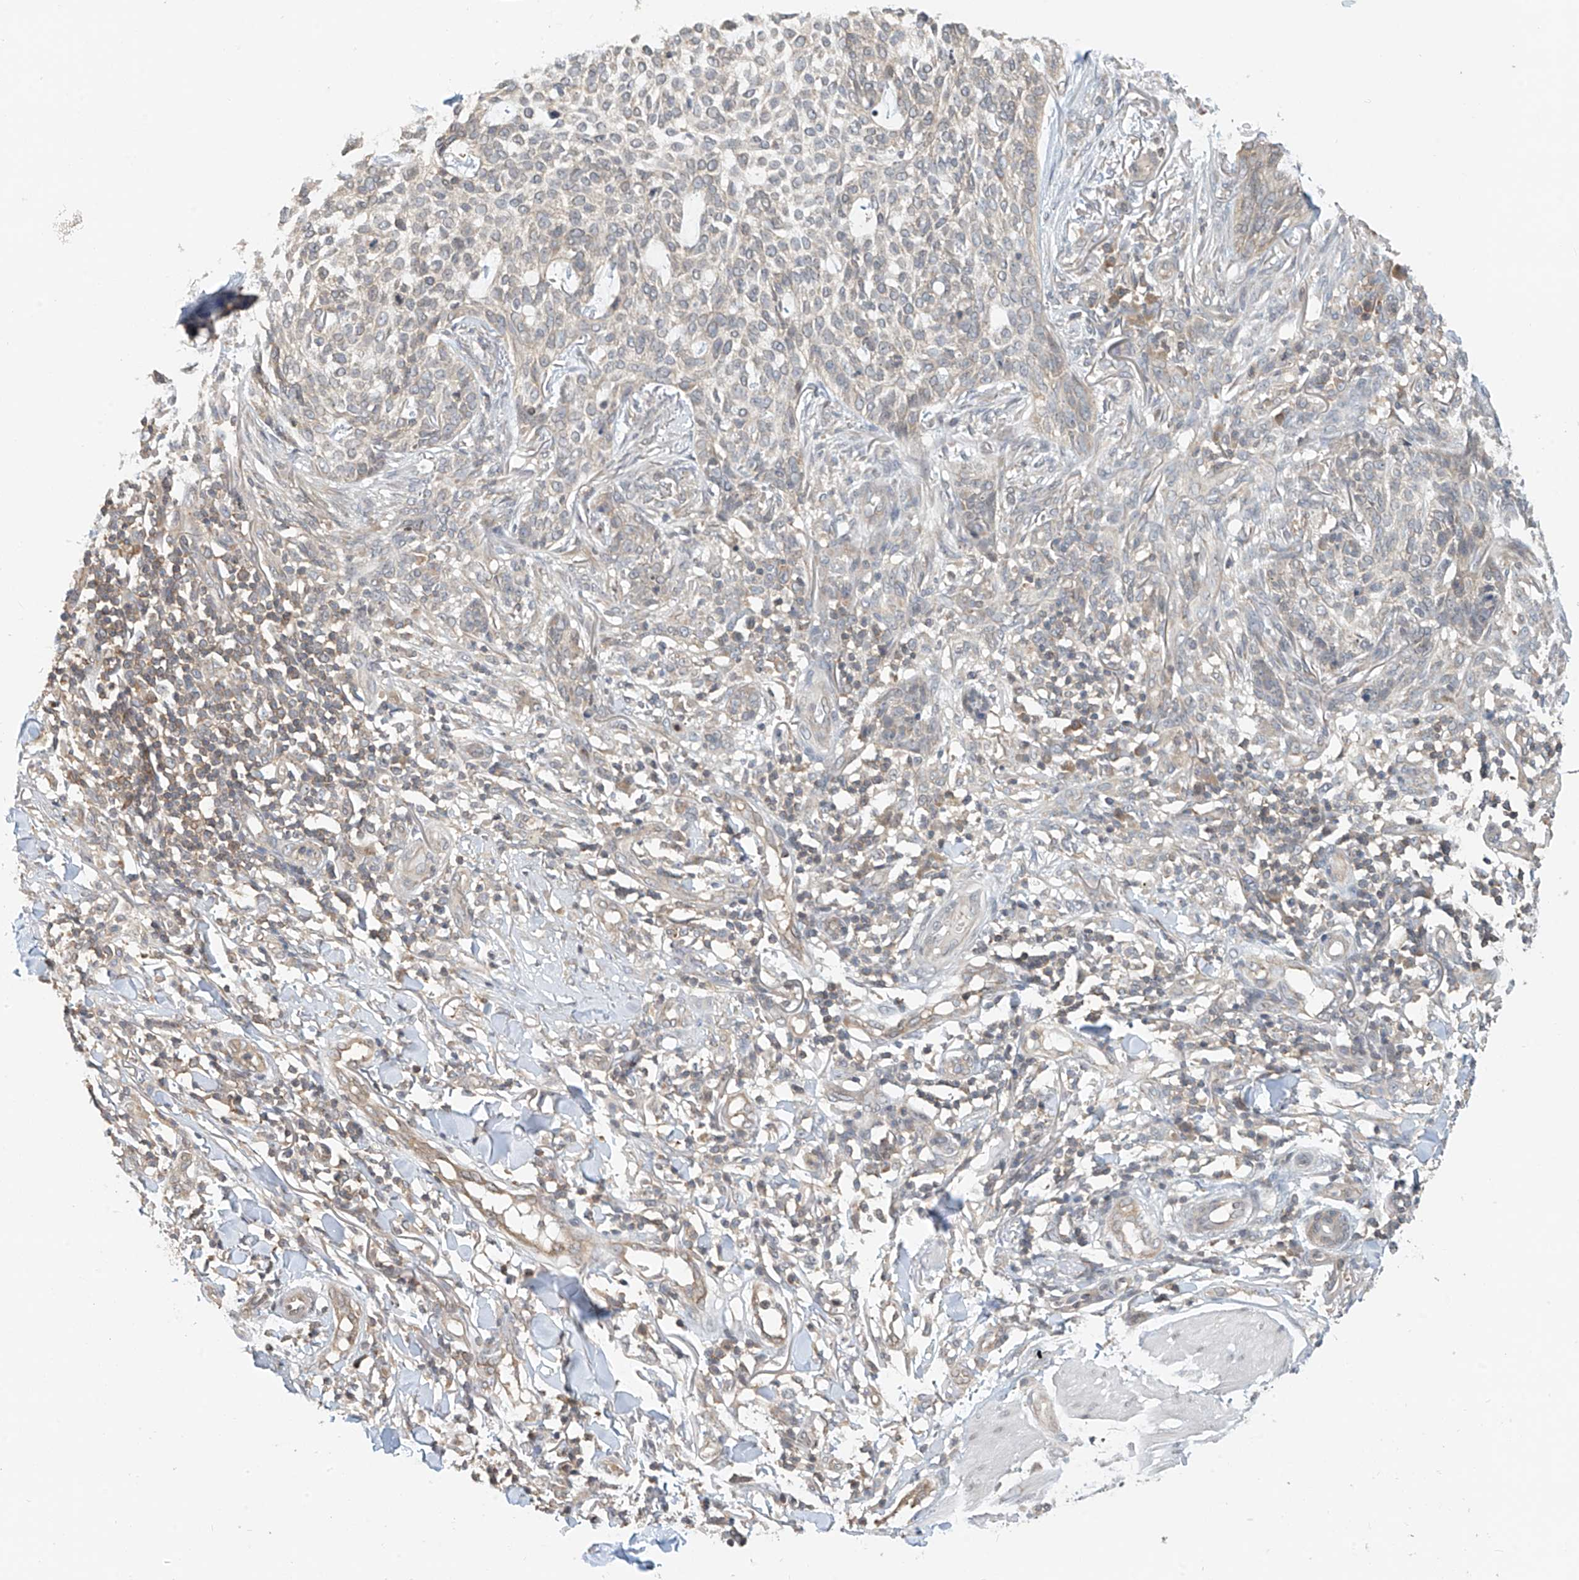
{"staining": {"intensity": "weak", "quantity": "25%-75%", "location": "cytoplasmic/membranous"}, "tissue": "skin cancer", "cell_type": "Tumor cells", "image_type": "cancer", "snomed": [{"axis": "morphology", "description": "Basal cell carcinoma"}, {"axis": "topography", "description": "Skin"}], "caption": "This photomicrograph shows IHC staining of skin cancer (basal cell carcinoma), with low weak cytoplasmic/membranous expression in approximately 25%-75% of tumor cells.", "gene": "PPA2", "patient": {"sex": "female", "age": 64}}